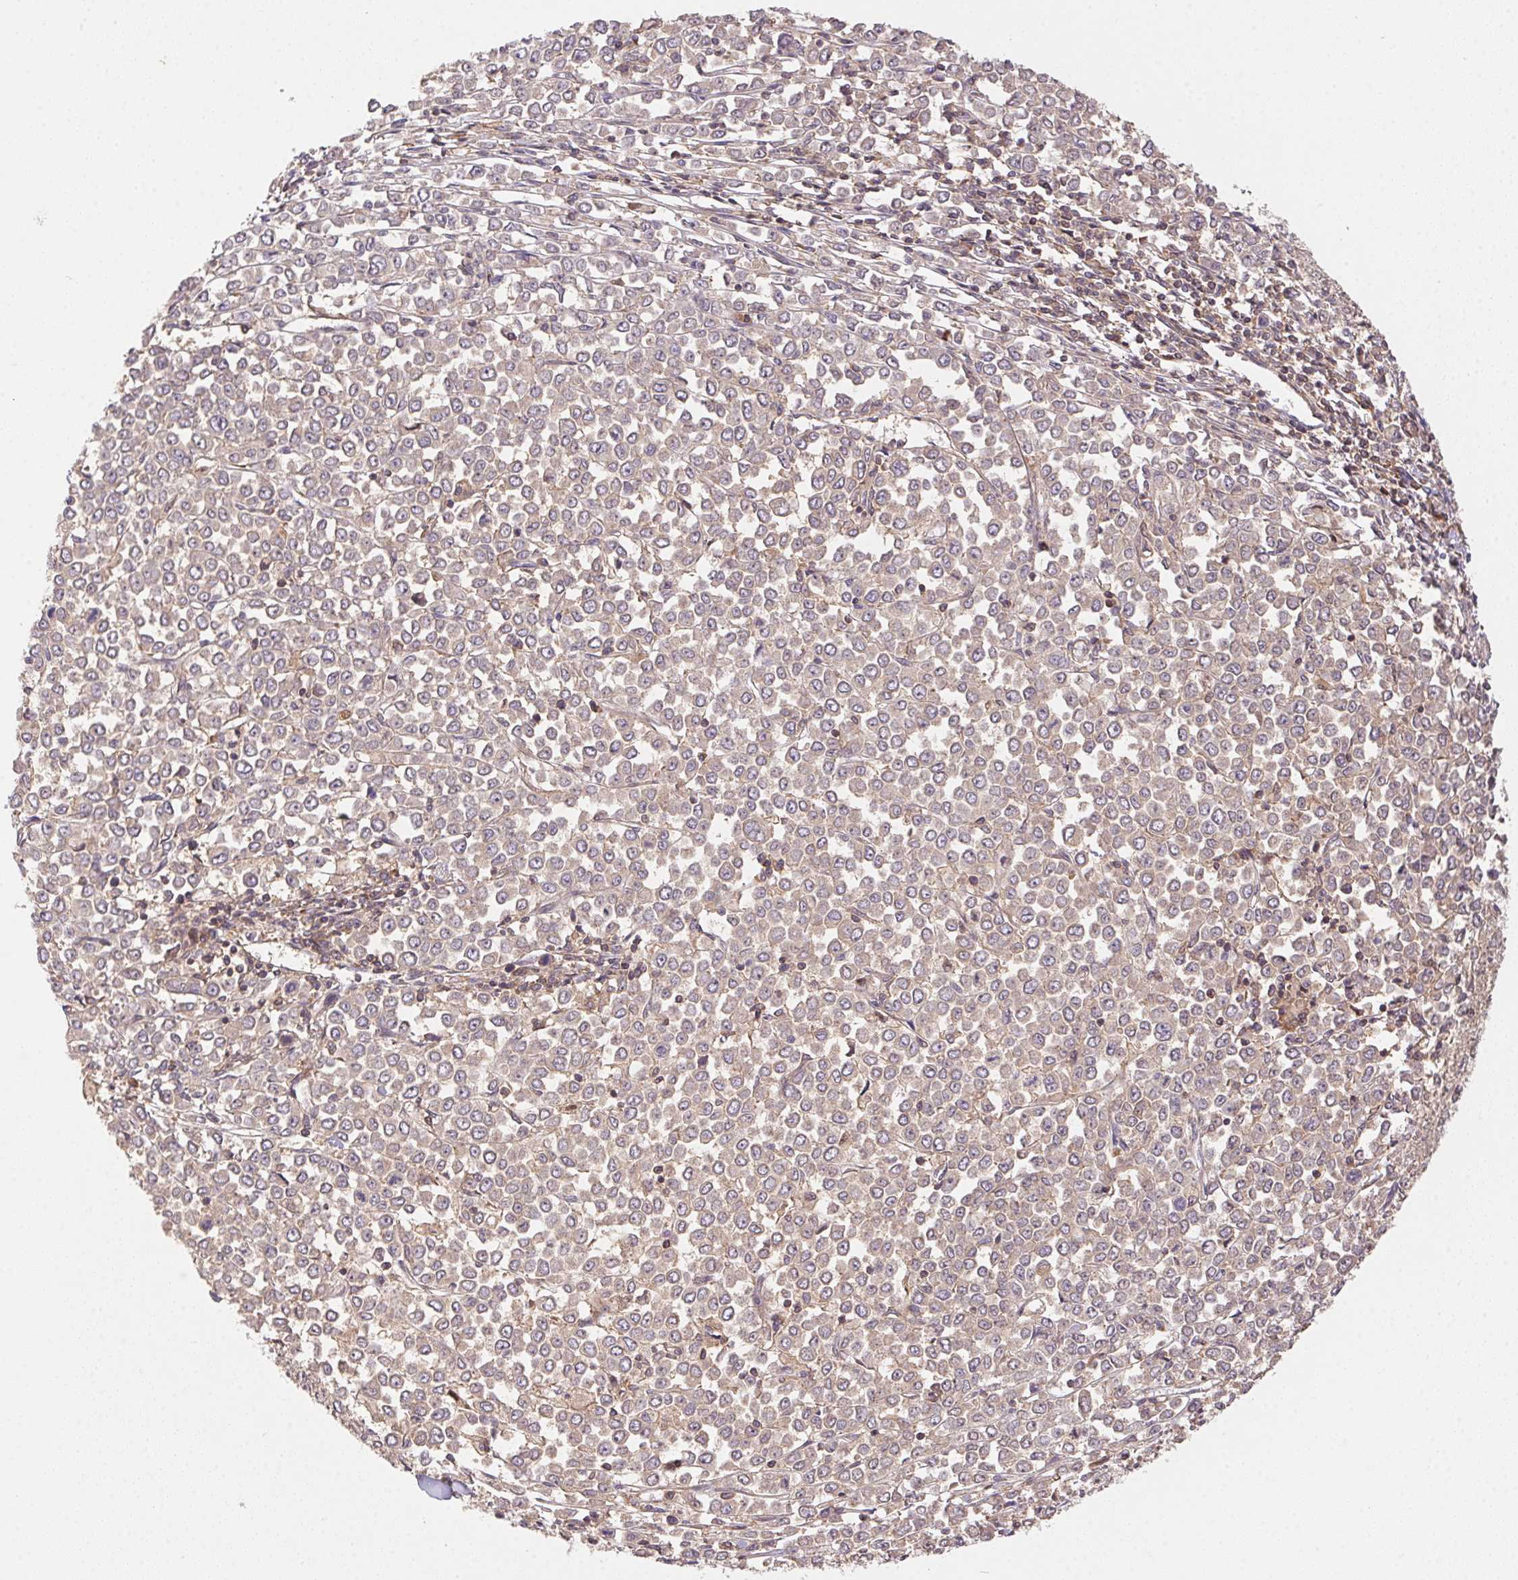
{"staining": {"intensity": "weak", "quantity": ">75%", "location": "cytoplasmic/membranous"}, "tissue": "stomach cancer", "cell_type": "Tumor cells", "image_type": "cancer", "snomed": [{"axis": "morphology", "description": "Adenocarcinoma, NOS"}, {"axis": "topography", "description": "Stomach, upper"}], "caption": "Immunohistochemistry (IHC) photomicrograph of neoplastic tissue: adenocarcinoma (stomach) stained using IHC shows low levels of weak protein expression localized specifically in the cytoplasmic/membranous of tumor cells, appearing as a cytoplasmic/membranous brown color.", "gene": "MEX3D", "patient": {"sex": "male", "age": 70}}